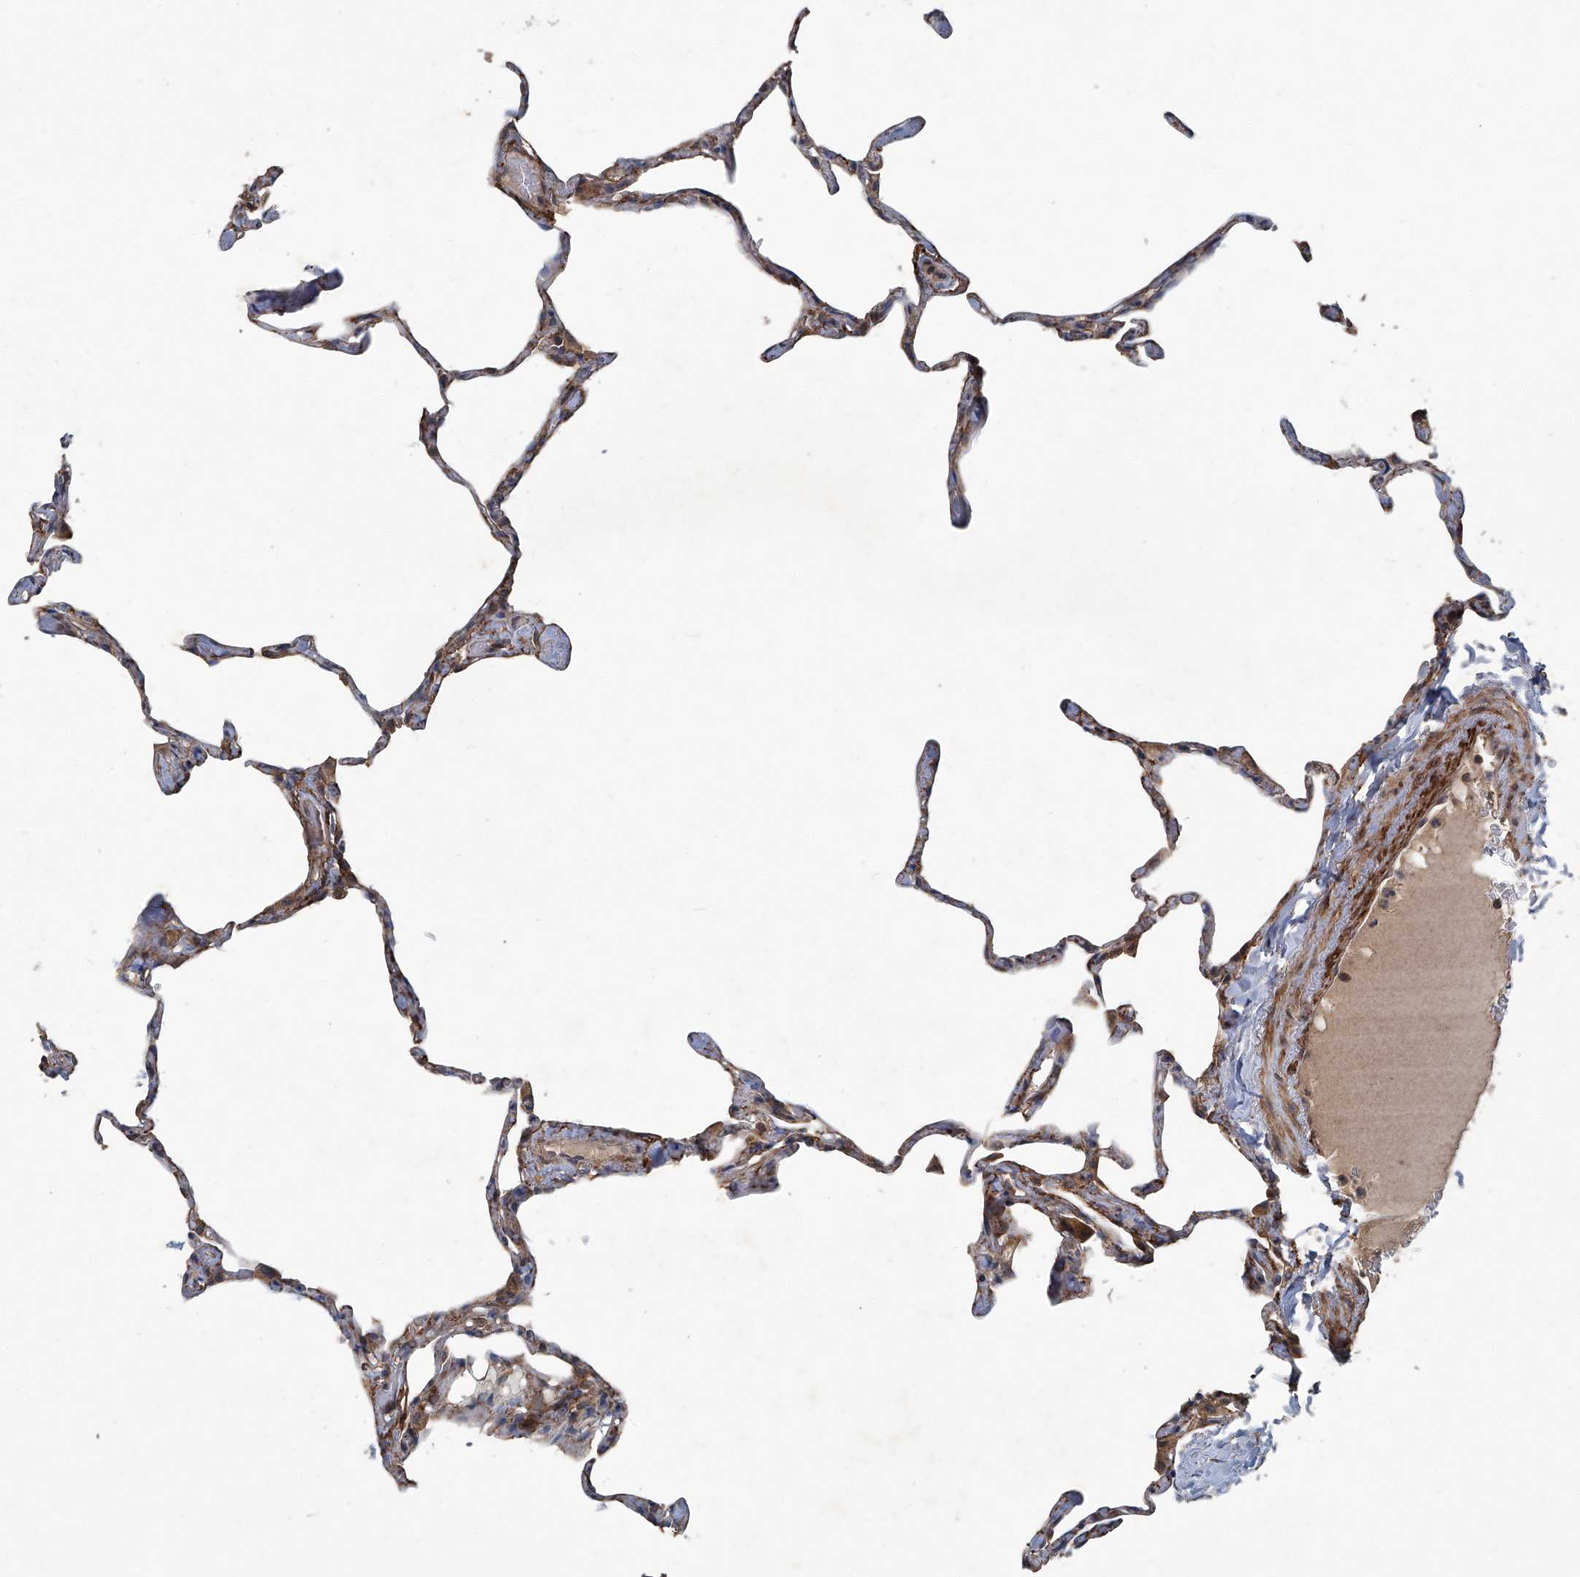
{"staining": {"intensity": "moderate", "quantity": "<25%", "location": "cytoplasmic/membranous"}, "tissue": "lung", "cell_type": "Alveolar cells", "image_type": "normal", "snomed": [{"axis": "morphology", "description": "Normal tissue, NOS"}, {"axis": "topography", "description": "Lung"}], "caption": "Lung stained for a protein (brown) demonstrates moderate cytoplasmic/membranous positive staining in approximately <25% of alveolar cells.", "gene": "ANKRD34A", "patient": {"sex": "male", "age": 65}}